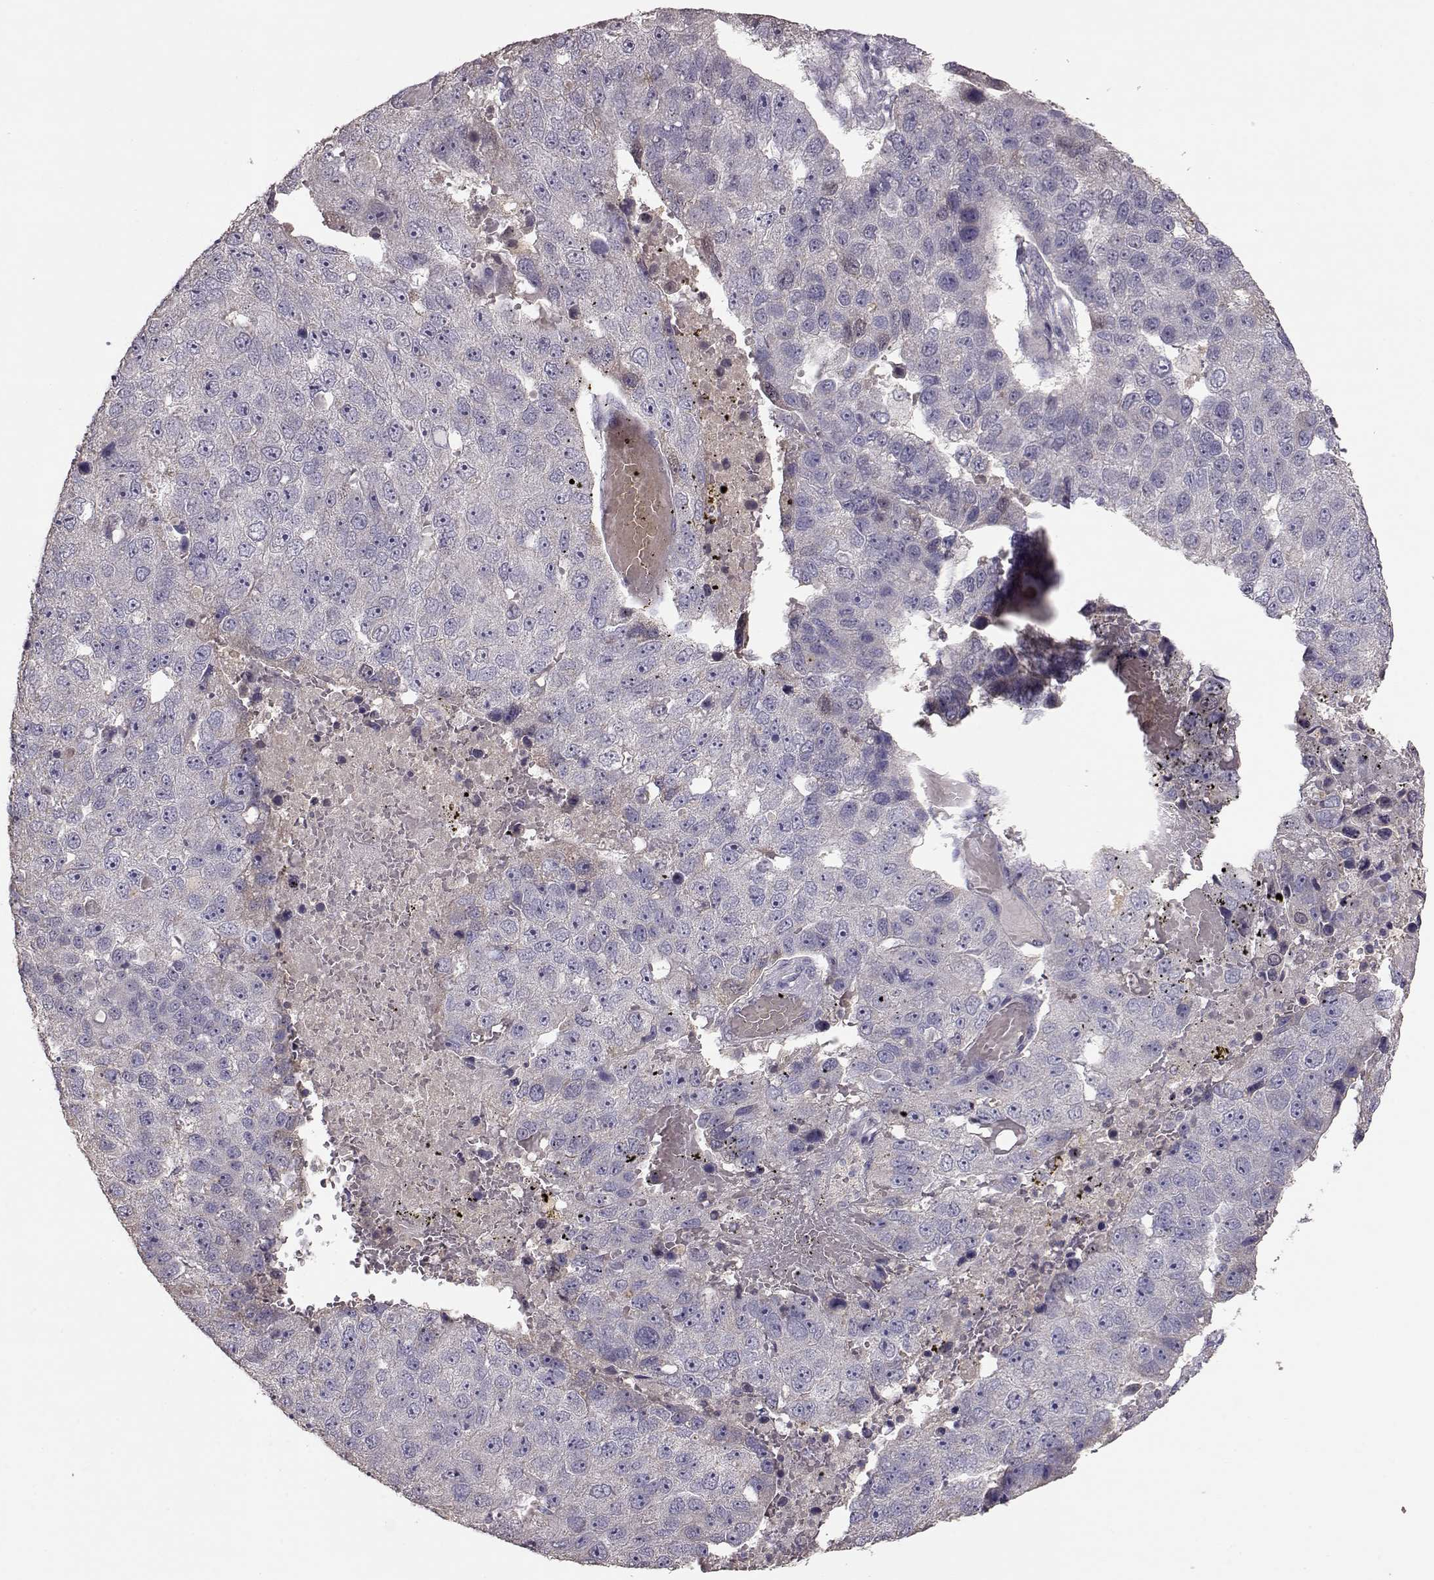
{"staining": {"intensity": "negative", "quantity": "none", "location": "none"}, "tissue": "pancreatic cancer", "cell_type": "Tumor cells", "image_type": "cancer", "snomed": [{"axis": "morphology", "description": "Adenocarcinoma, NOS"}, {"axis": "topography", "description": "Pancreas"}], "caption": "An IHC photomicrograph of adenocarcinoma (pancreatic) is shown. There is no staining in tumor cells of adenocarcinoma (pancreatic). Brightfield microscopy of IHC stained with DAB (brown) and hematoxylin (blue), captured at high magnification.", "gene": "PMCH", "patient": {"sex": "female", "age": 61}}